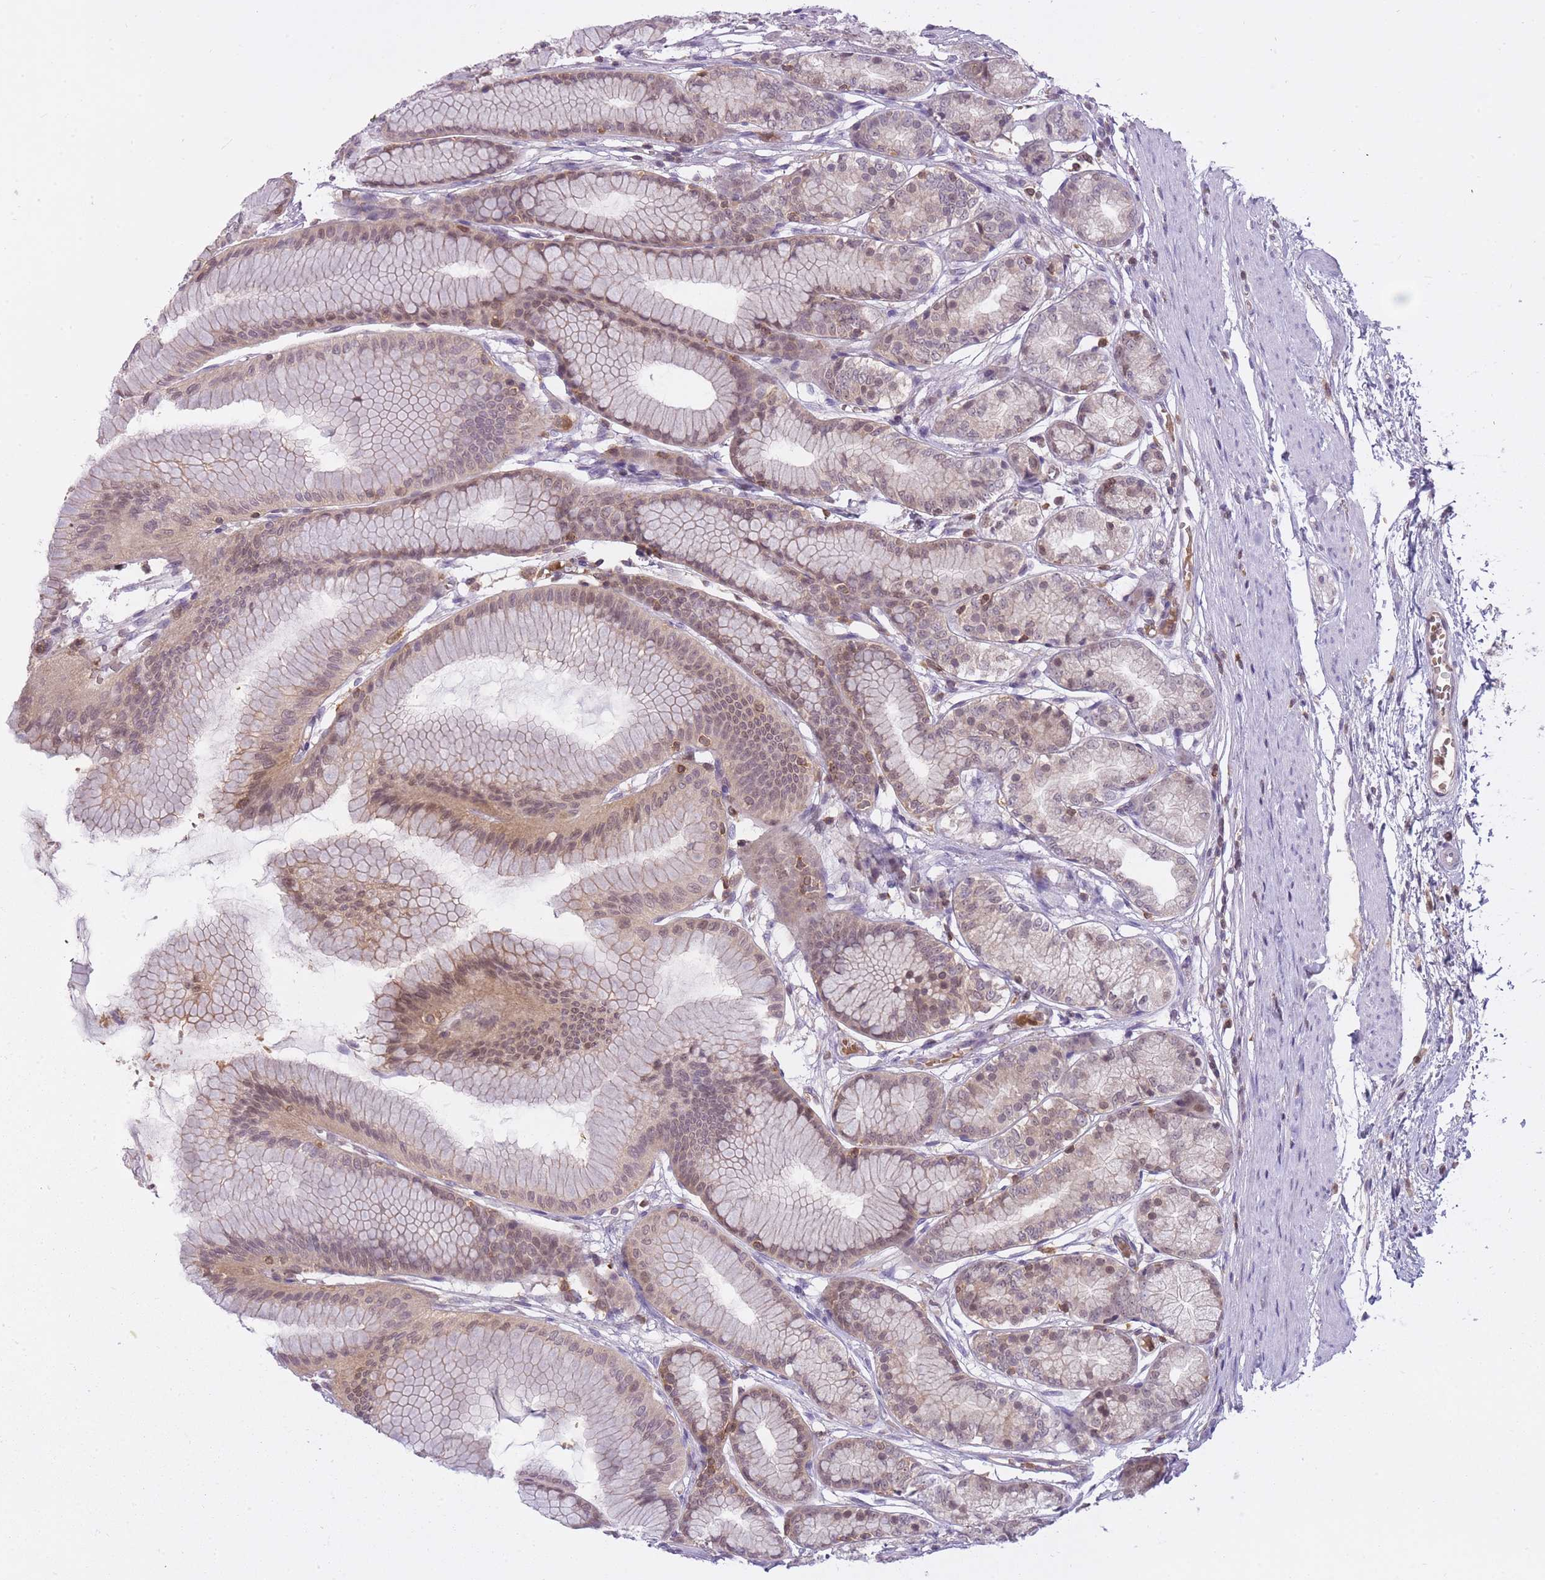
{"staining": {"intensity": "moderate", "quantity": "25%-75%", "location": "cytoplasmic/membranous,nuclear"}, "tissue": "stomach", "cell_type": "Glandular cells", "image_type": "normal", "snomed": [{"axis": "morphology", "description": "Normal tissue, NOS"}, {"axis": "morphology", "description": "Adenocarcinoma, NOS"}, {"axis": "morphology", "description": "Adenocarcinoma, High grade"}, {"axis": "topography", "description": "Stomach, upper"}, {"axis": "topography", "description": "Stomach"}], "caption": "Protein analysis of normal stomach reveals moderate cytoplasmic/membranous,nuclear positivity in approximately 25%-75% of glandular cells.", "gene": "CXorf38", "patient": {"sex": "female", "age": 65}}